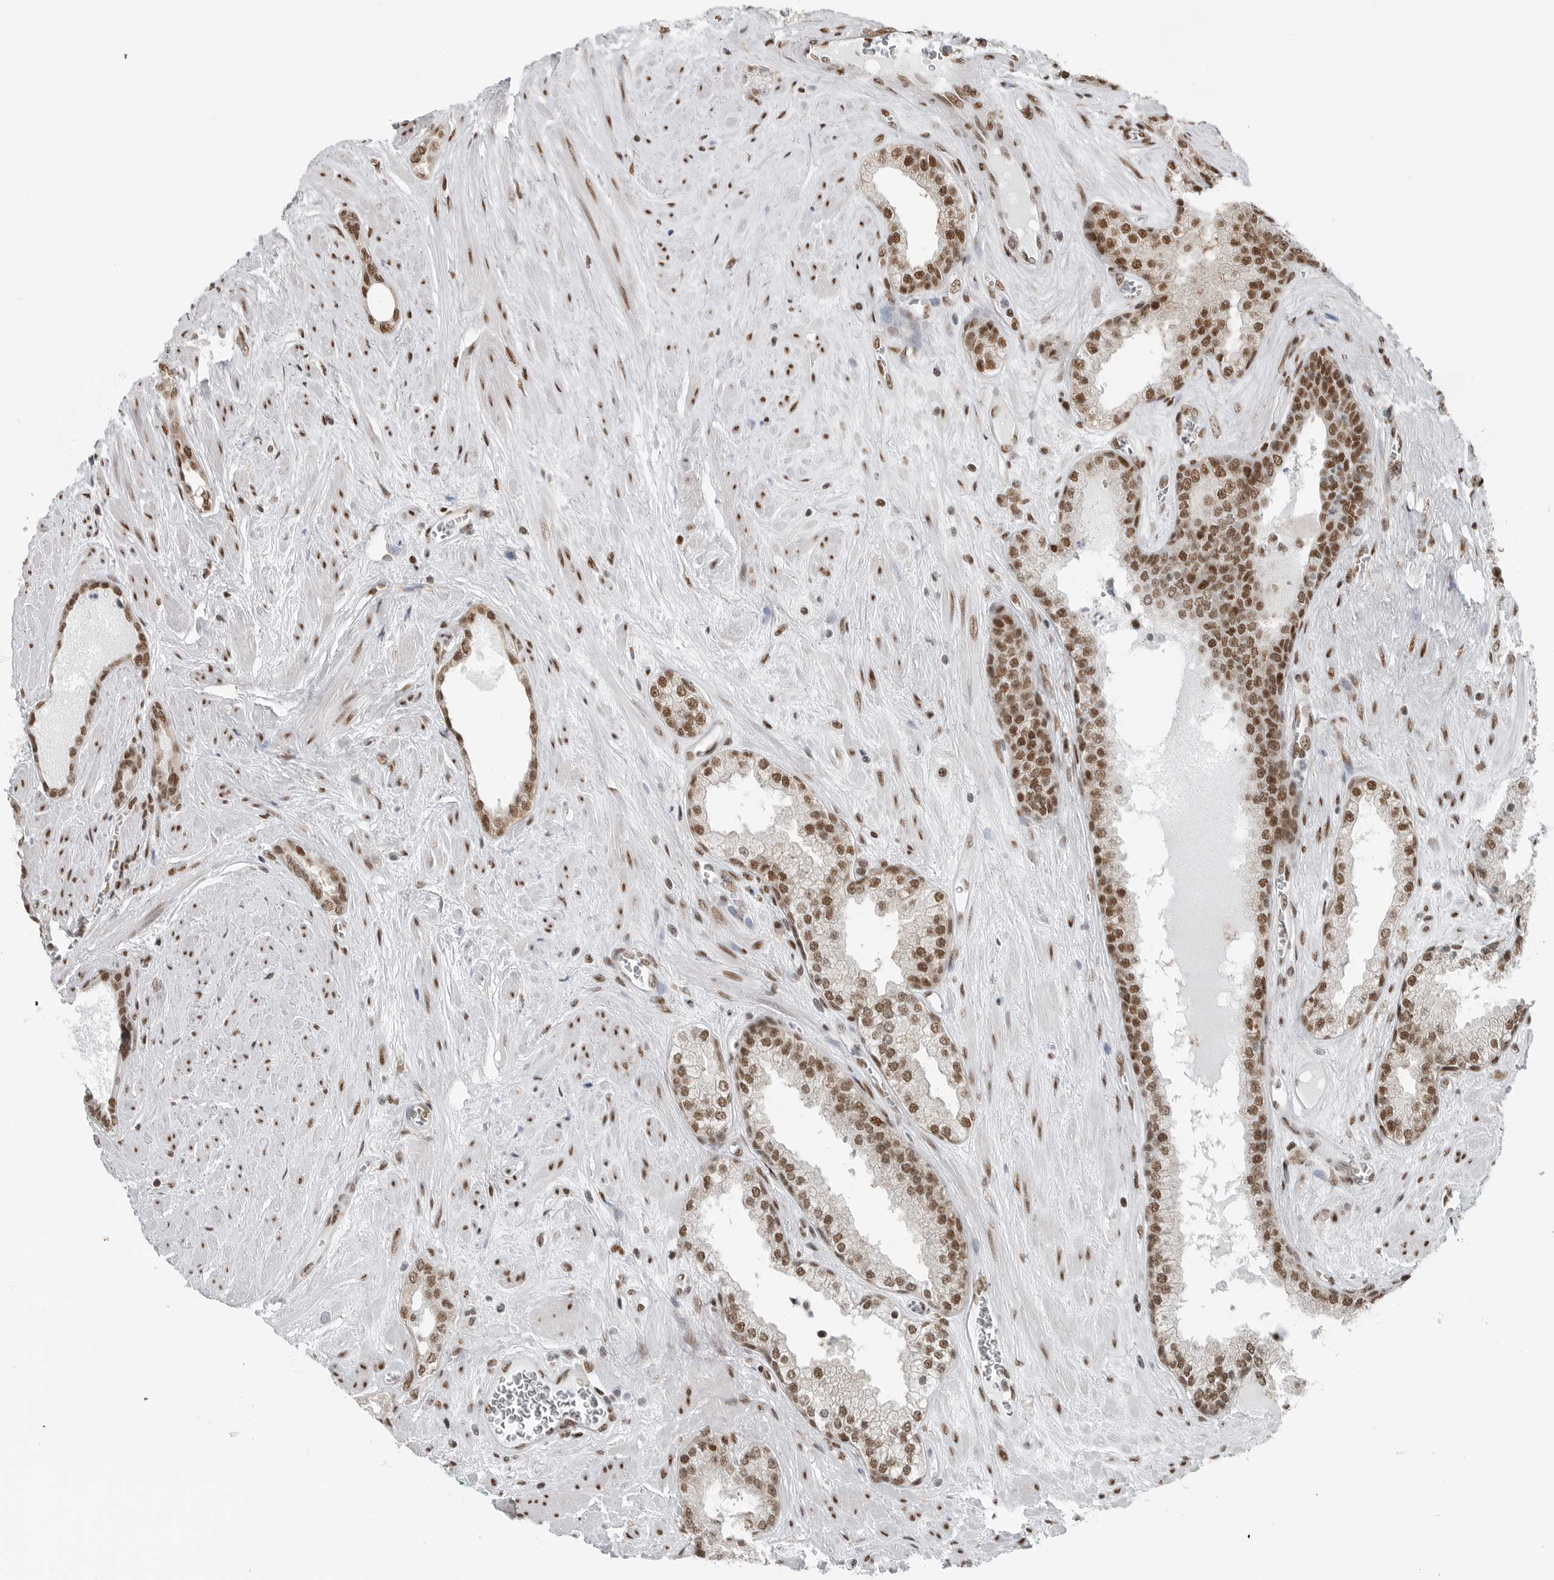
{"staining": {"intensity": "strong", "quantity": ">75%", "location": "nuclear"}, "tissue": "prostate cancer", "cell_type": "Tumor cells", "image_type": "cancer", "snomed": [{"axis": "morphology", "description": "Adenocarcinoma, Low grade"}, {"axis": "topography", "description": "Prostate"}], "caption": "A brown stain shows strong nuclear expression of a protein in human prostate adenocarcinoma (low-grade) tumor cells.", "gene": "BLZF1", "patient": {"sex": "male", "age": 62}}